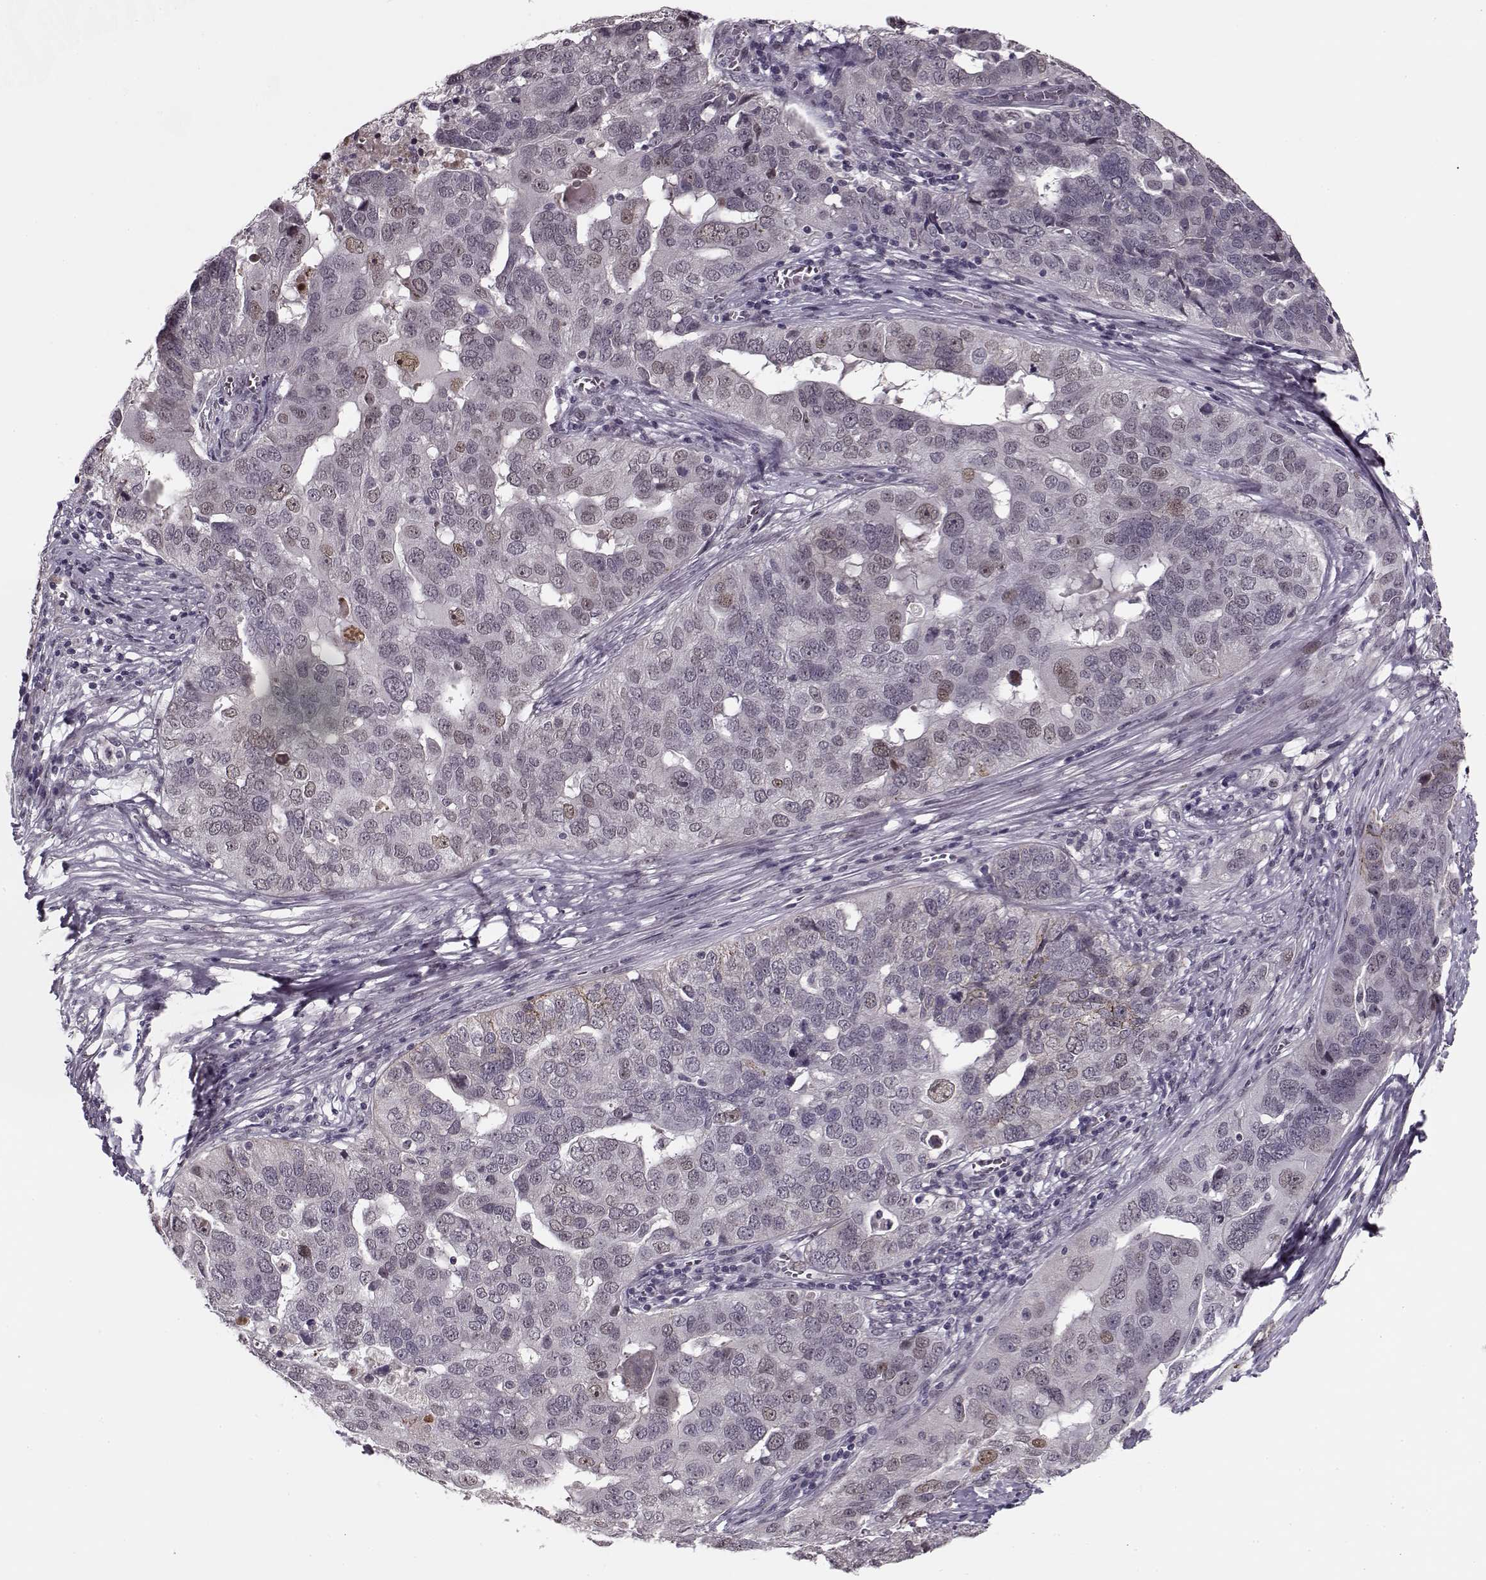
{"staining": {"intensity": "moderate", "quantity": "<25%", "location": "nuclear"}, "tissue": "ovarian cancer", "cell_type": "Tumor cells", "image_type": "cancer", "snomed": [{"axis": "morphology", "description": "Carcinoma, endometroid"}, {"axis": "topography", "description": "Soft tissue"}, {"axis": "topography", "description": "Ovary"}], "caption": "Immunohistochemistry (IHC) of ovarian endometroid carcinoma exhibits low levels of moderate nuclear staining in approximately <25% of tumor cells. The staining was performed using DAB, with brown indicating positive protein expression. Nuclei are stained blue with hematoxylin.", "gene": "DNAI3", "patient": {"sex": "female", "age": 52}}